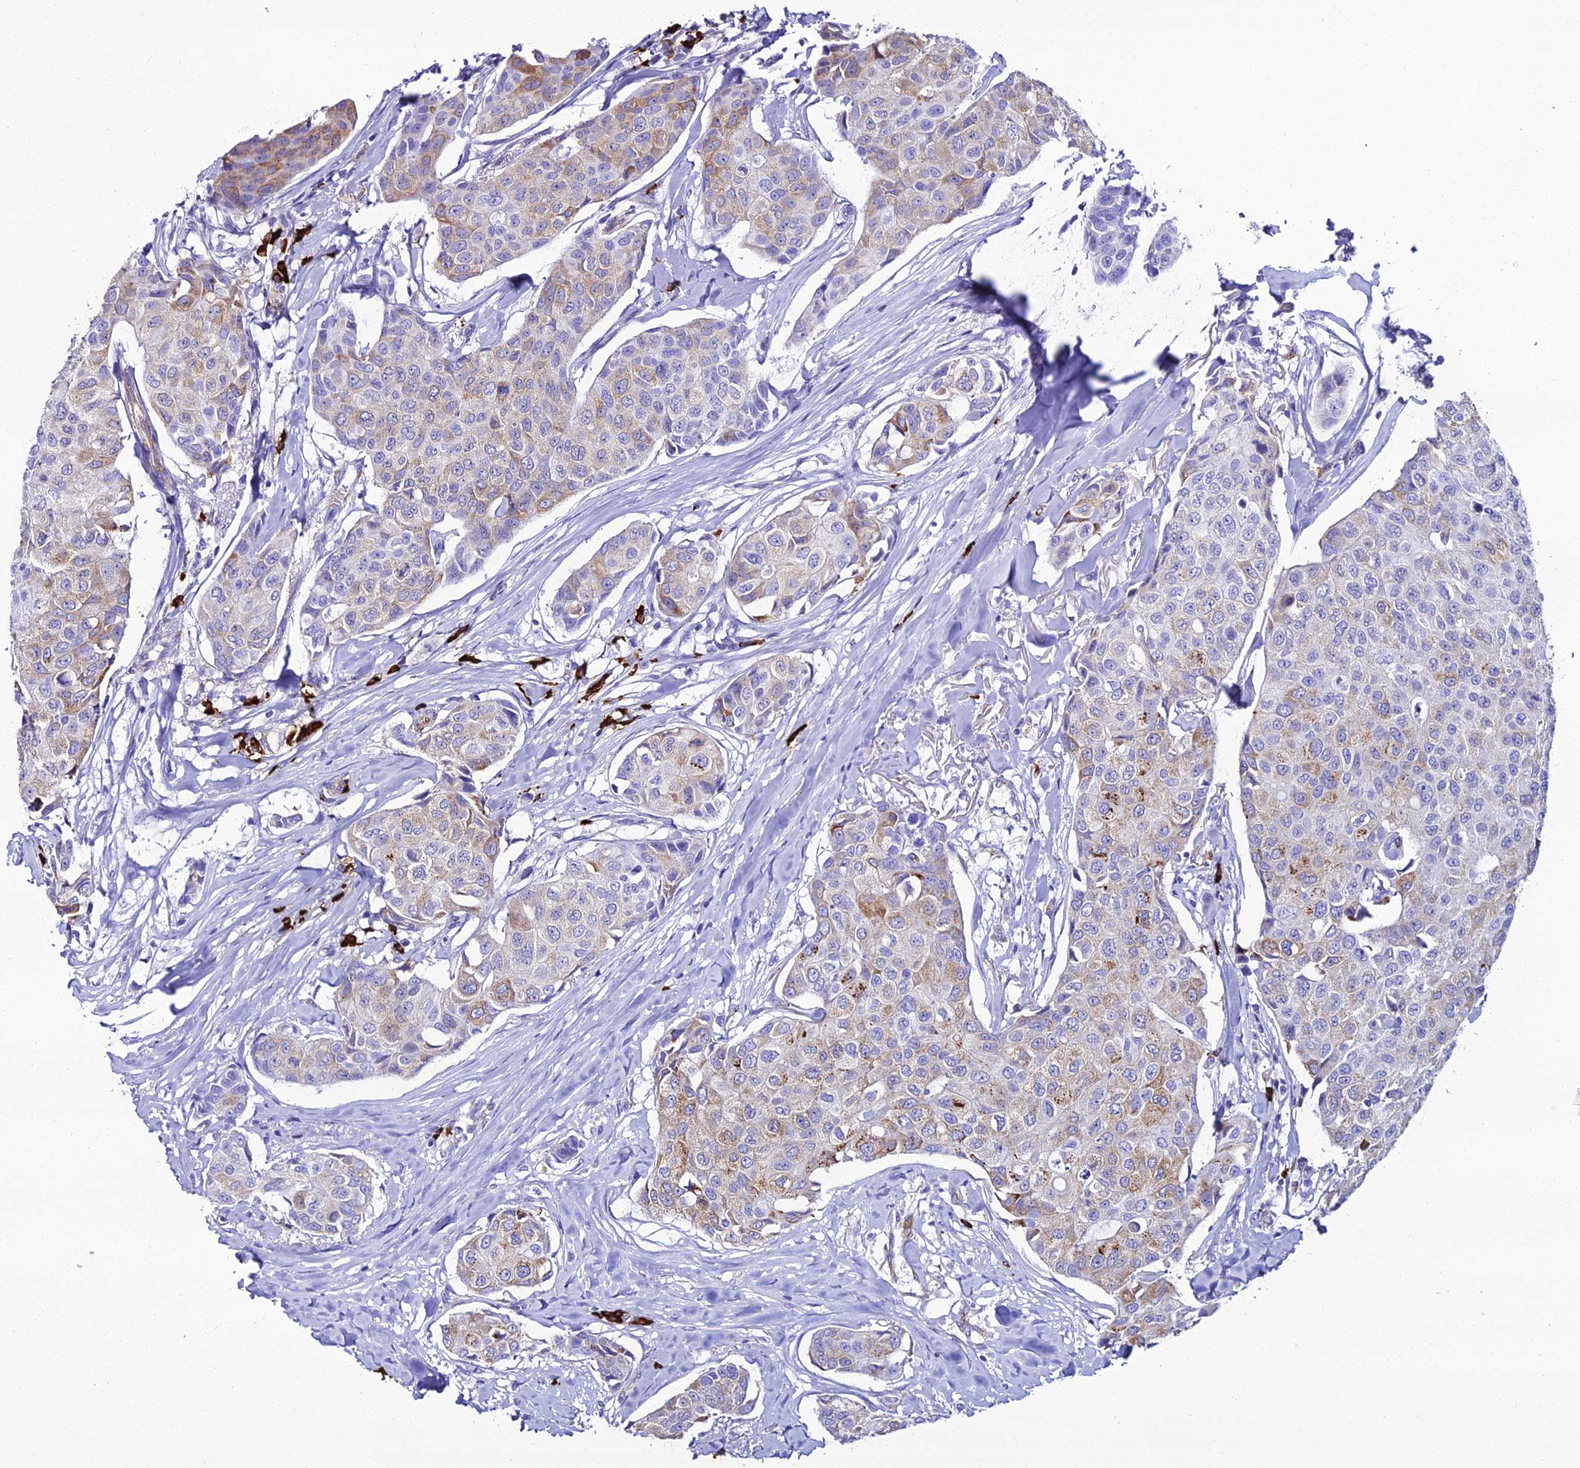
{"staining": {"intensity": "moderate", "quantity": "<25%", "location": "cytoplasmic/membranous"}, "tissue": "breast cancer", "cell_type": "Tumor cells", "image_type": "cancer", "snomed": [{"axis": "morphology", "description": "Duct carcinoma"}, {"axis": "topography", "description": "Breast"}], "caption": "A photomicrograph showing moderate cytoplasmic/membranous positivity in approximately <25% of tumor cells in breast cancer (infiltrating ductal carcinoma), as visualized by brown immunohistochemical staining.", "gene": "TXNDC5", "patient": {"sex": "female", "age": 80}}